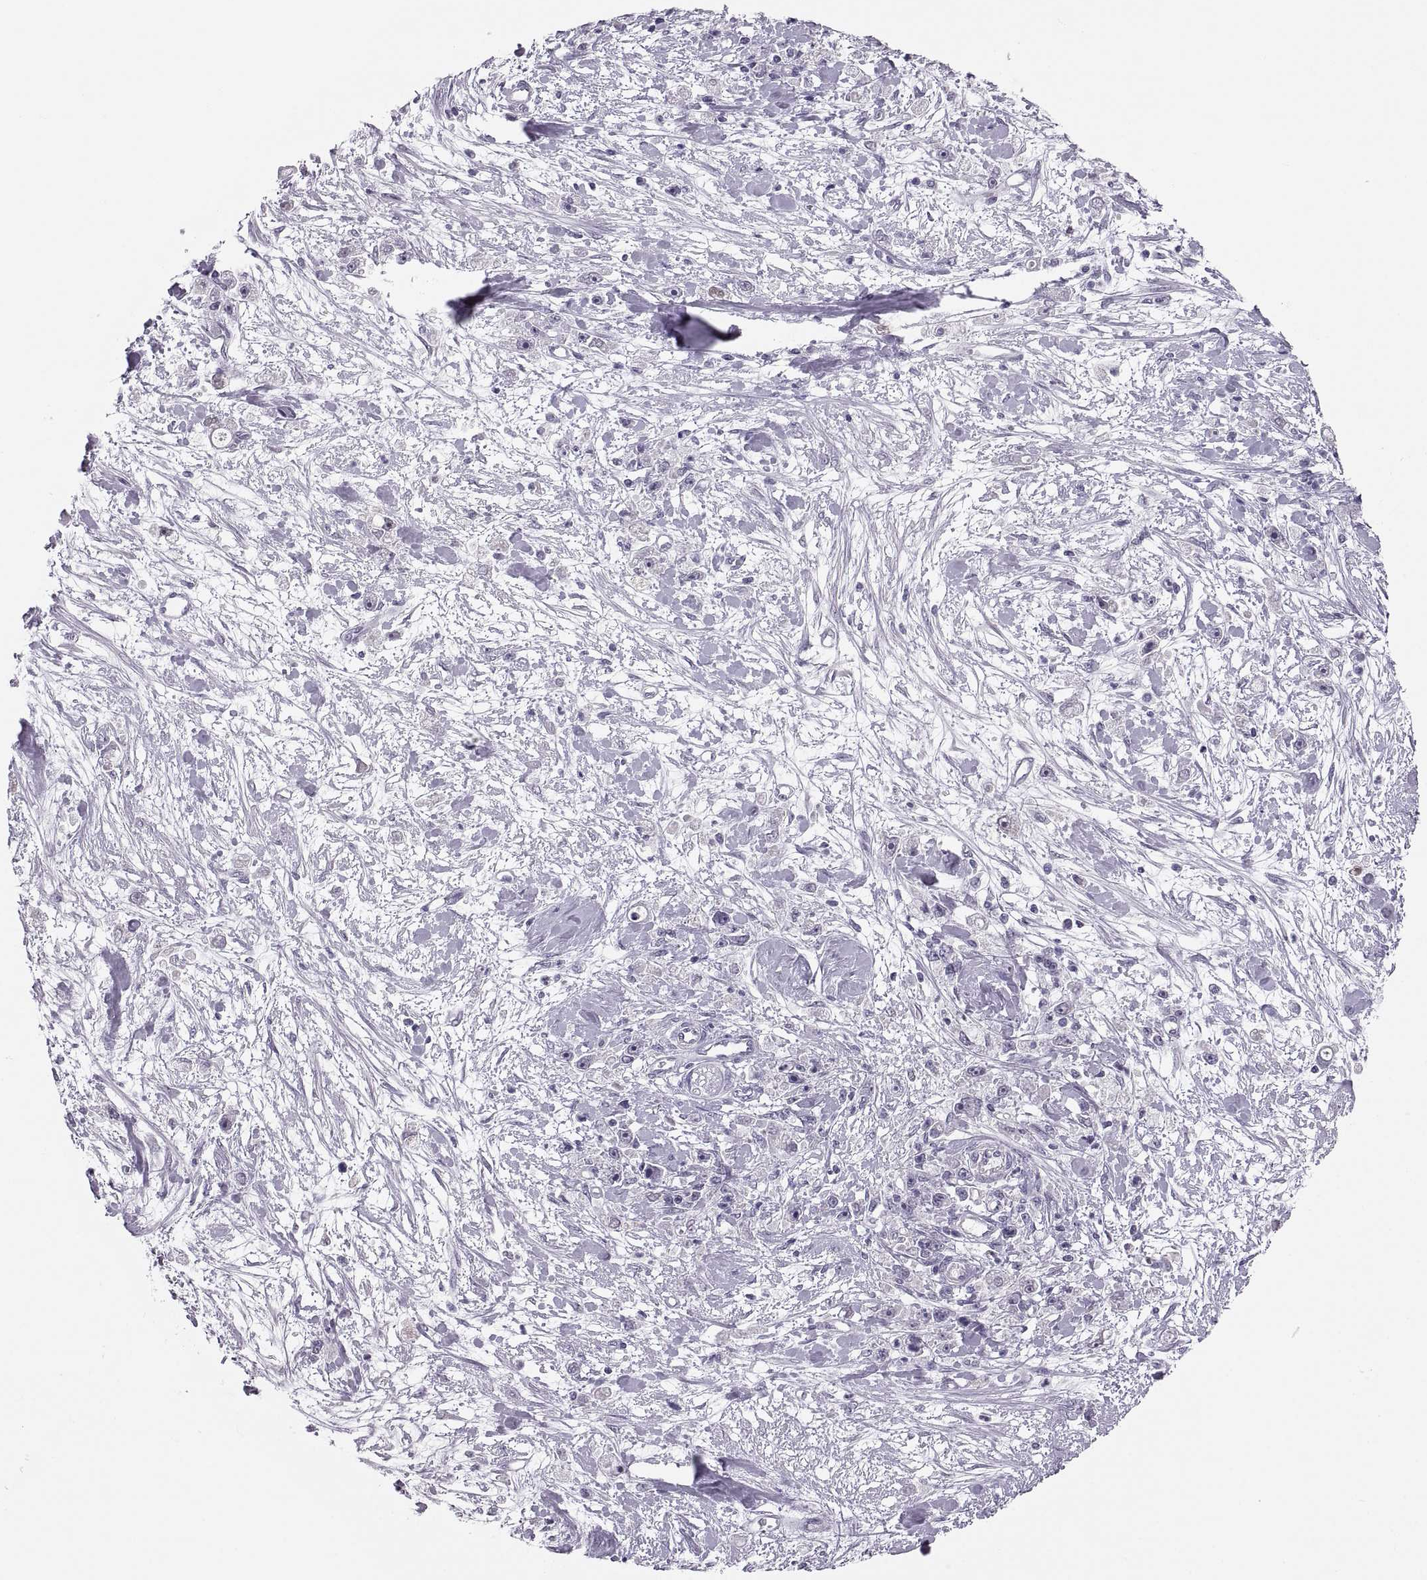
{"staining": {"intensity": "negative", "quantity": "none", "location": "none"}, "tissue": "stomach cancer", "cell_type": "Tumor cells", "image_type": "cancer", "snomed": [{"axis": "morphology", "description": "Adenocarcinoma, NOS"}, {"axis": "topography", "description": "Stomach"}], "caption": "High power microscopy image of an immunohistochemistry photomicrograph of stomach adenocarcinoma, revealing no significant positivity in tumor cells.", "gene": "ADH6", "patient": {"sex": "female", "age": 59}}